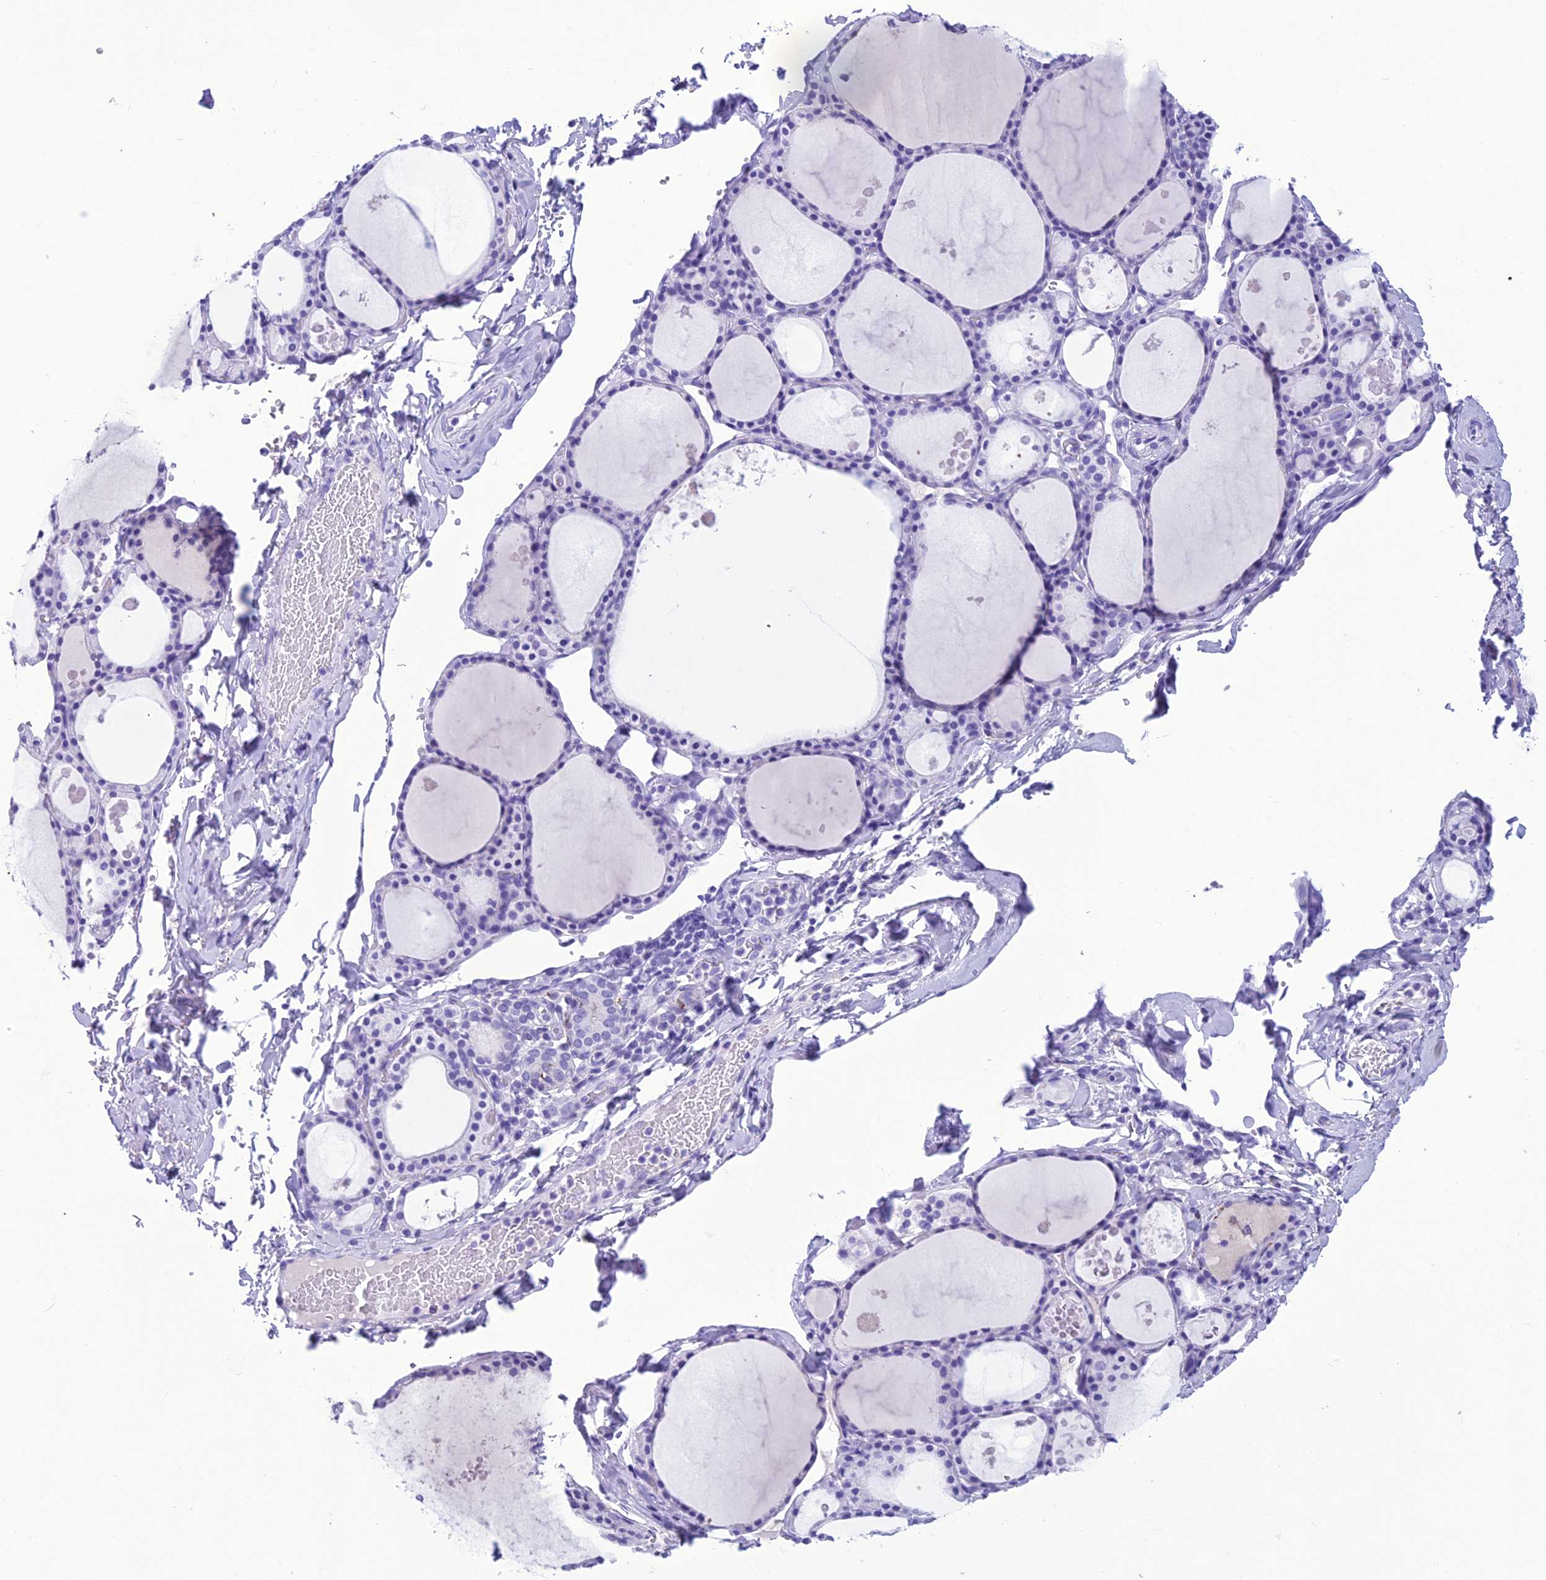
{"staining": {"intensity": "negative", "quantity": "none", "location": "none"}, "tissue": "thyroid gland", "cell_type": "Glandular cells", "image_type": "normal", "snomed": [{"axis": "morphology", "description": "Normal tissue, NOS"}, {"axis": "topography", "description": "Thyroid gland"}], "caption": "Thyroid gland stained for a protein using immunohistochemistry (IHC) displays no staining glandular cells.", "gene": "TRAM1L1", "patient": {"sex": "male", "age": 56}}